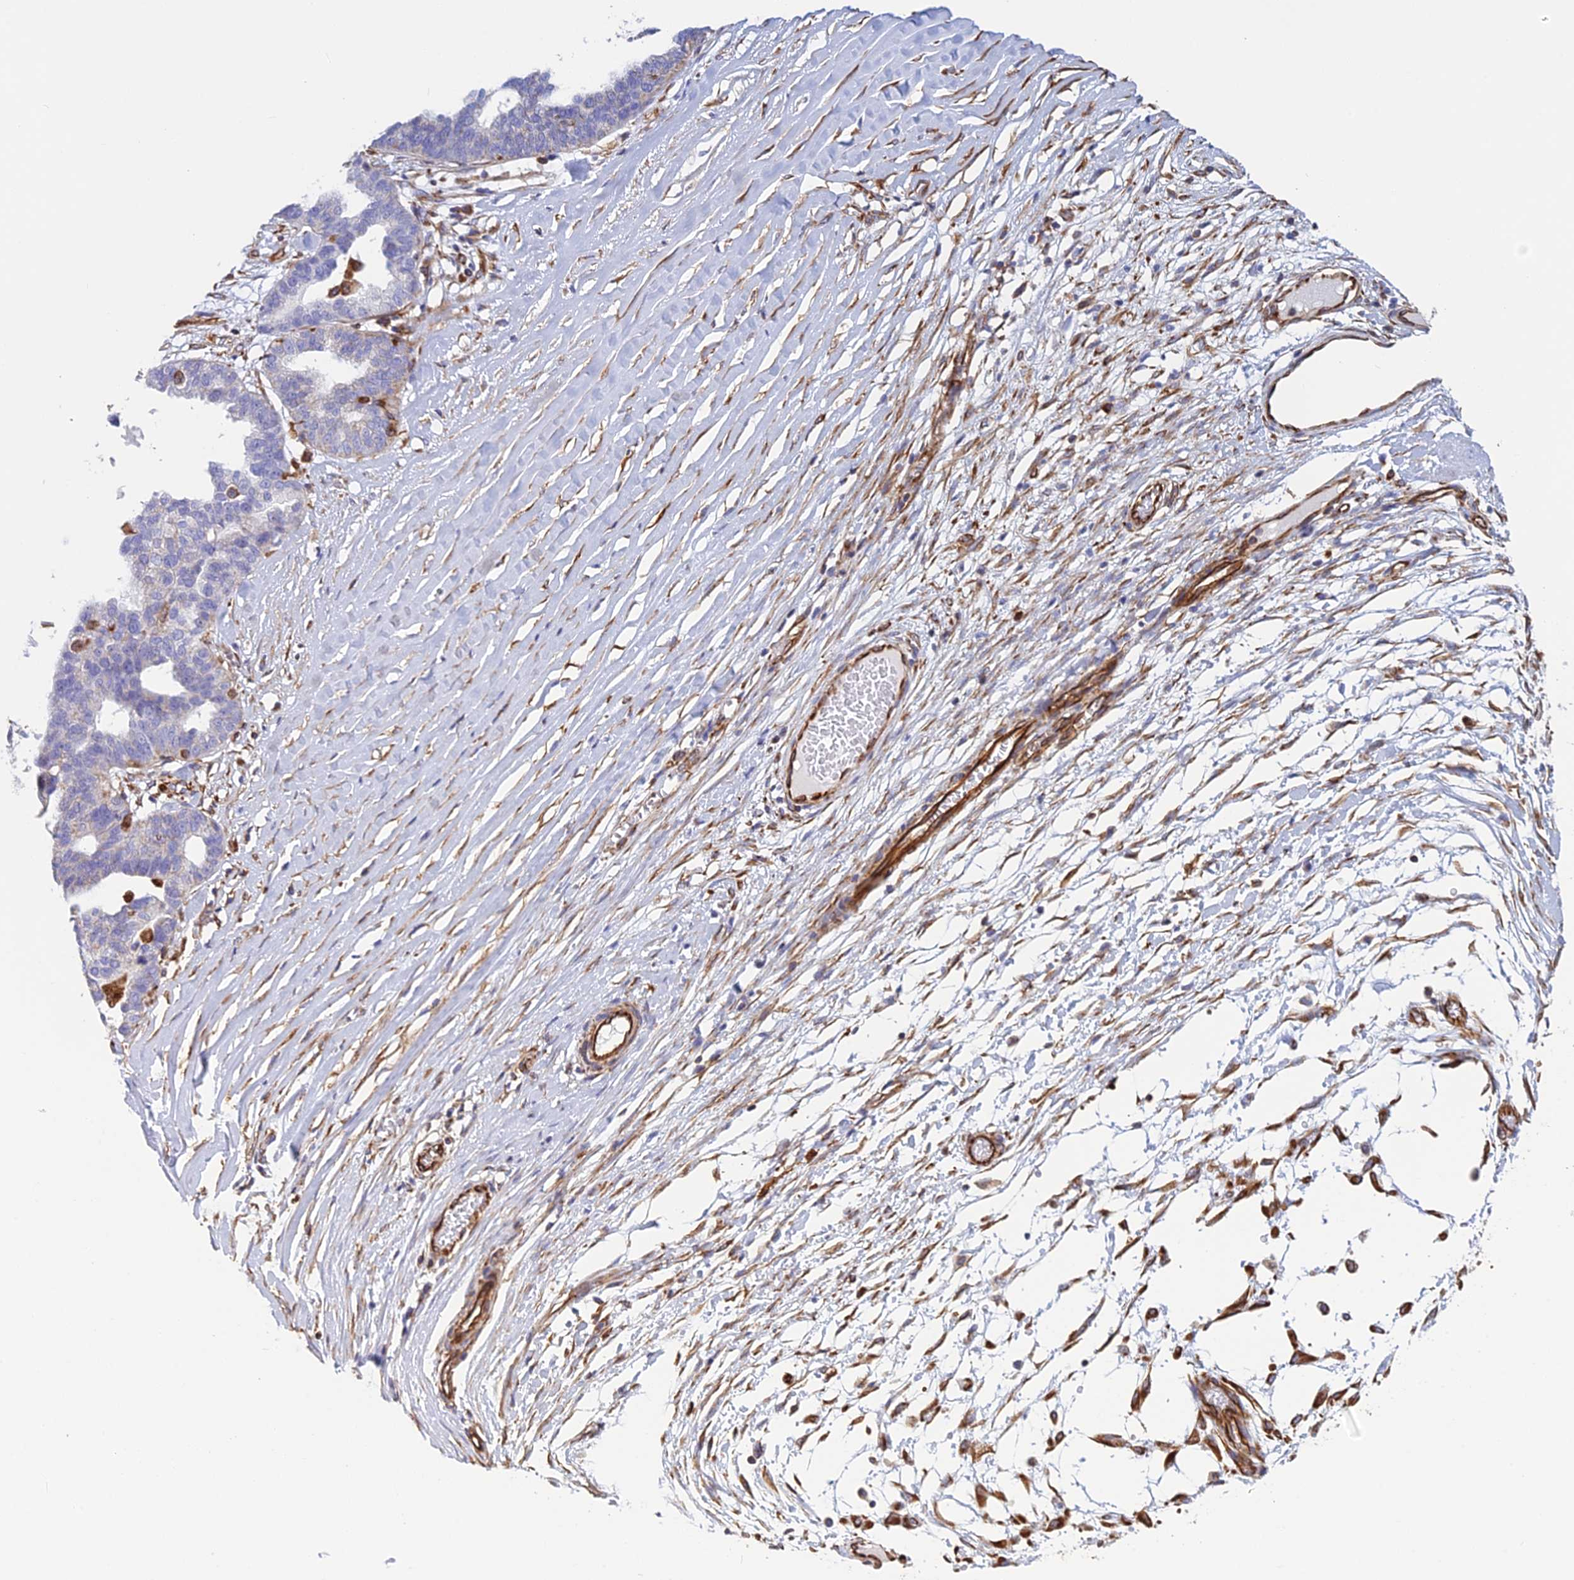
{"staining": {"intensity": "negative", "quantity": "none", "location": "none"}, "tissue": "ovarian cancer", "cell_type": "Tumor cells", "image_type": "cancer", "snomed": [{"axis": "morphology", "description": "Cystadenocarcinoma, serous, NOS"}, {"axis": "topography", "description": "Ovary"}], "caption": "A high-resolution histopathology image shows IHC staining of ovarian serous cystadenocarcinoma, which displays no significant expression in tumor cells.", "gene": "FBXL20", "patient": {"sex": "female", "age": 59}}